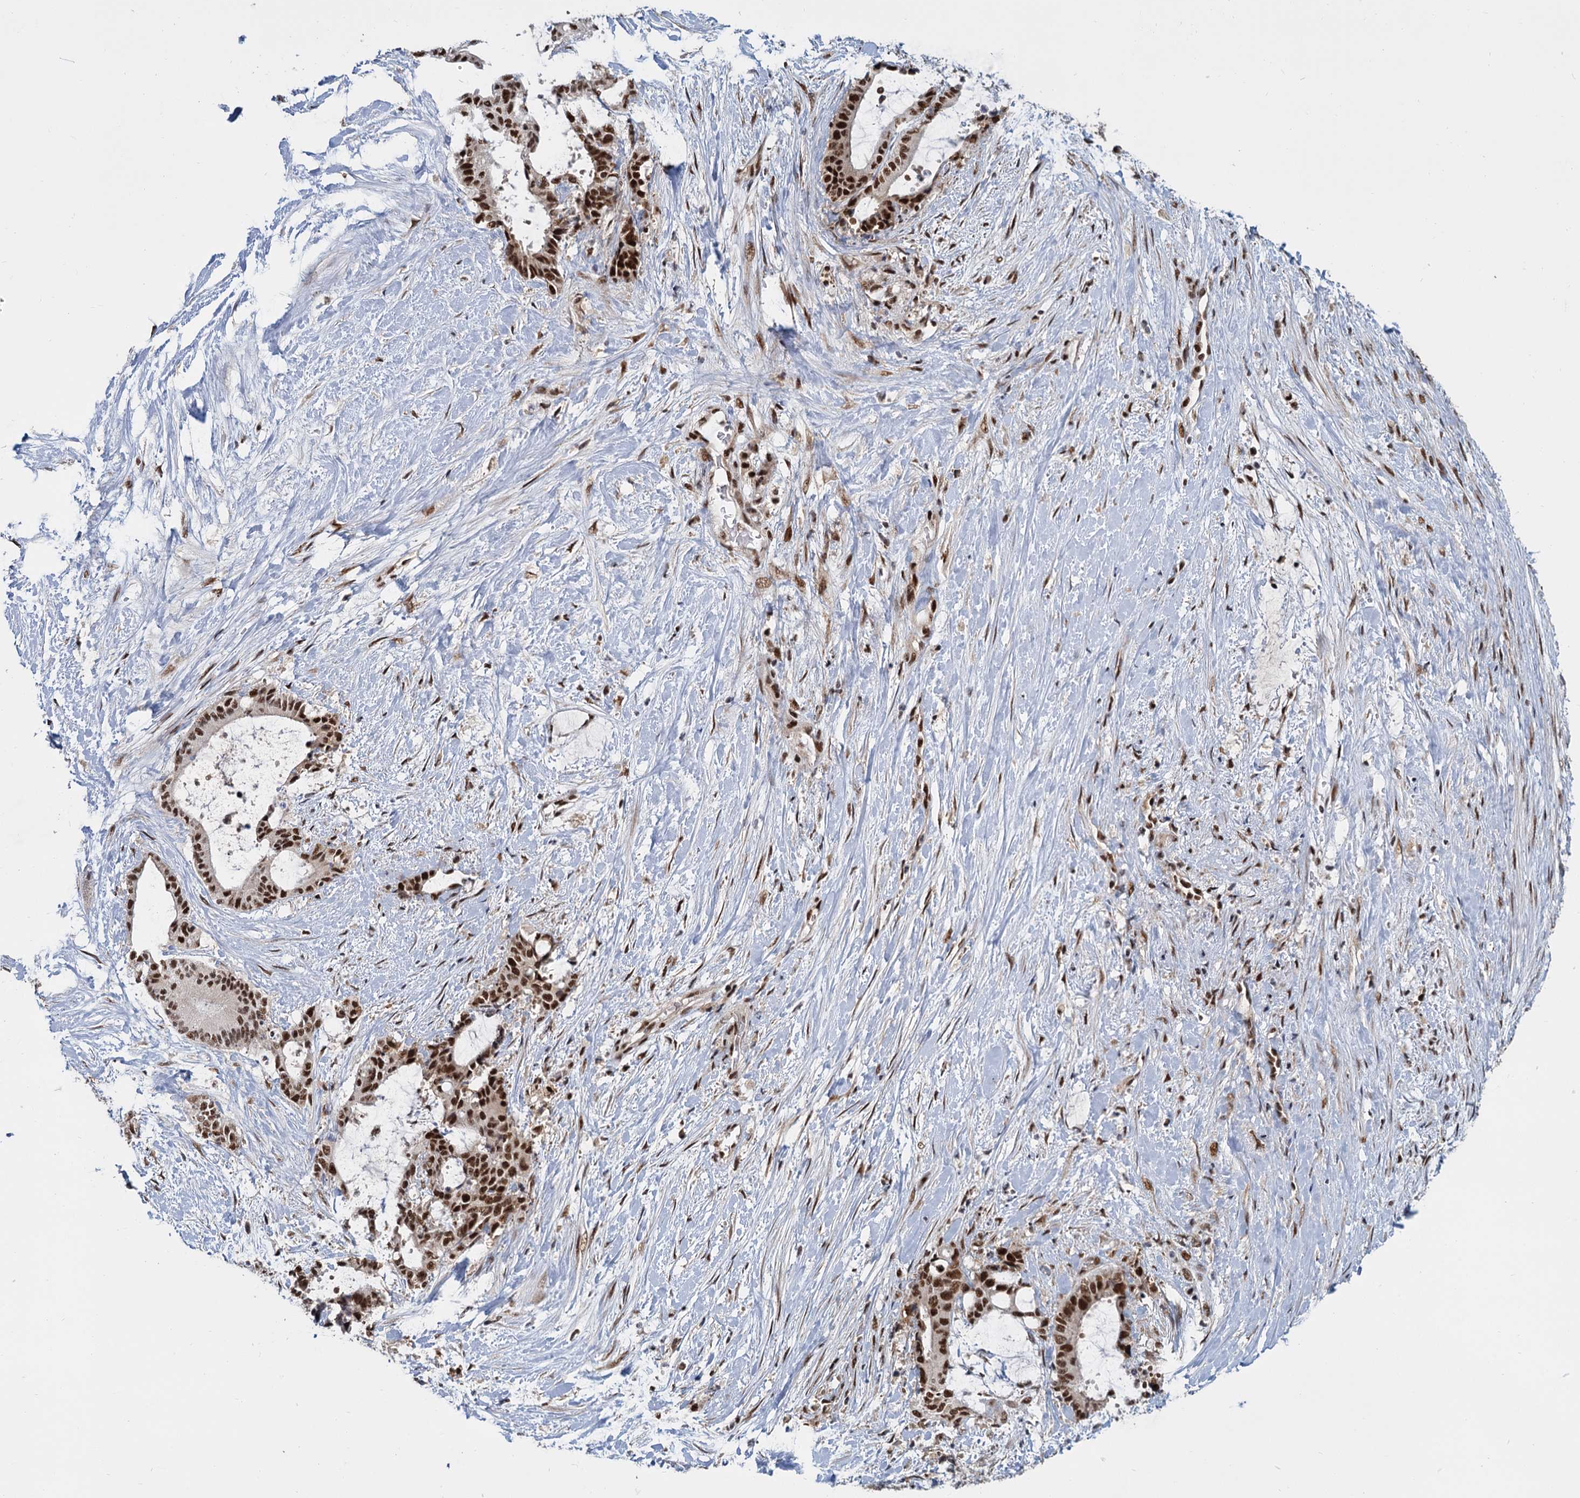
{"staining": {"intensity": "strong", "quantity": ">75%", "location": "nuclear"}, "tissue": "liver cancer", "cell_type": "Tumor cells", "image_type": "cancer", "snomed": [{"axis": "morphology", "description": "Normal tissue, NOS"}, {"axis": "morphology", "description": "Cholangiocarcinoma"}, {"axis": "topography", "description": "Liver"}, {"axis": "topography", "description": "Peripheral nerve tissue"}], "caption": "Immunohistochemistry (IHC) staining of liver cholangiocarcinoma, which displays high levels of strong nuclear positivity in approximately >75% of tumor cells indicating strong nuclear protein expression. The staining was performed using DAB (3,3'-diaminobenzidine) (brown) for protein detection and nuclei were counterstained in hematoxylin (blue).", "gene": "WBP4", "patient": {"sex": "female", "age": 73}}